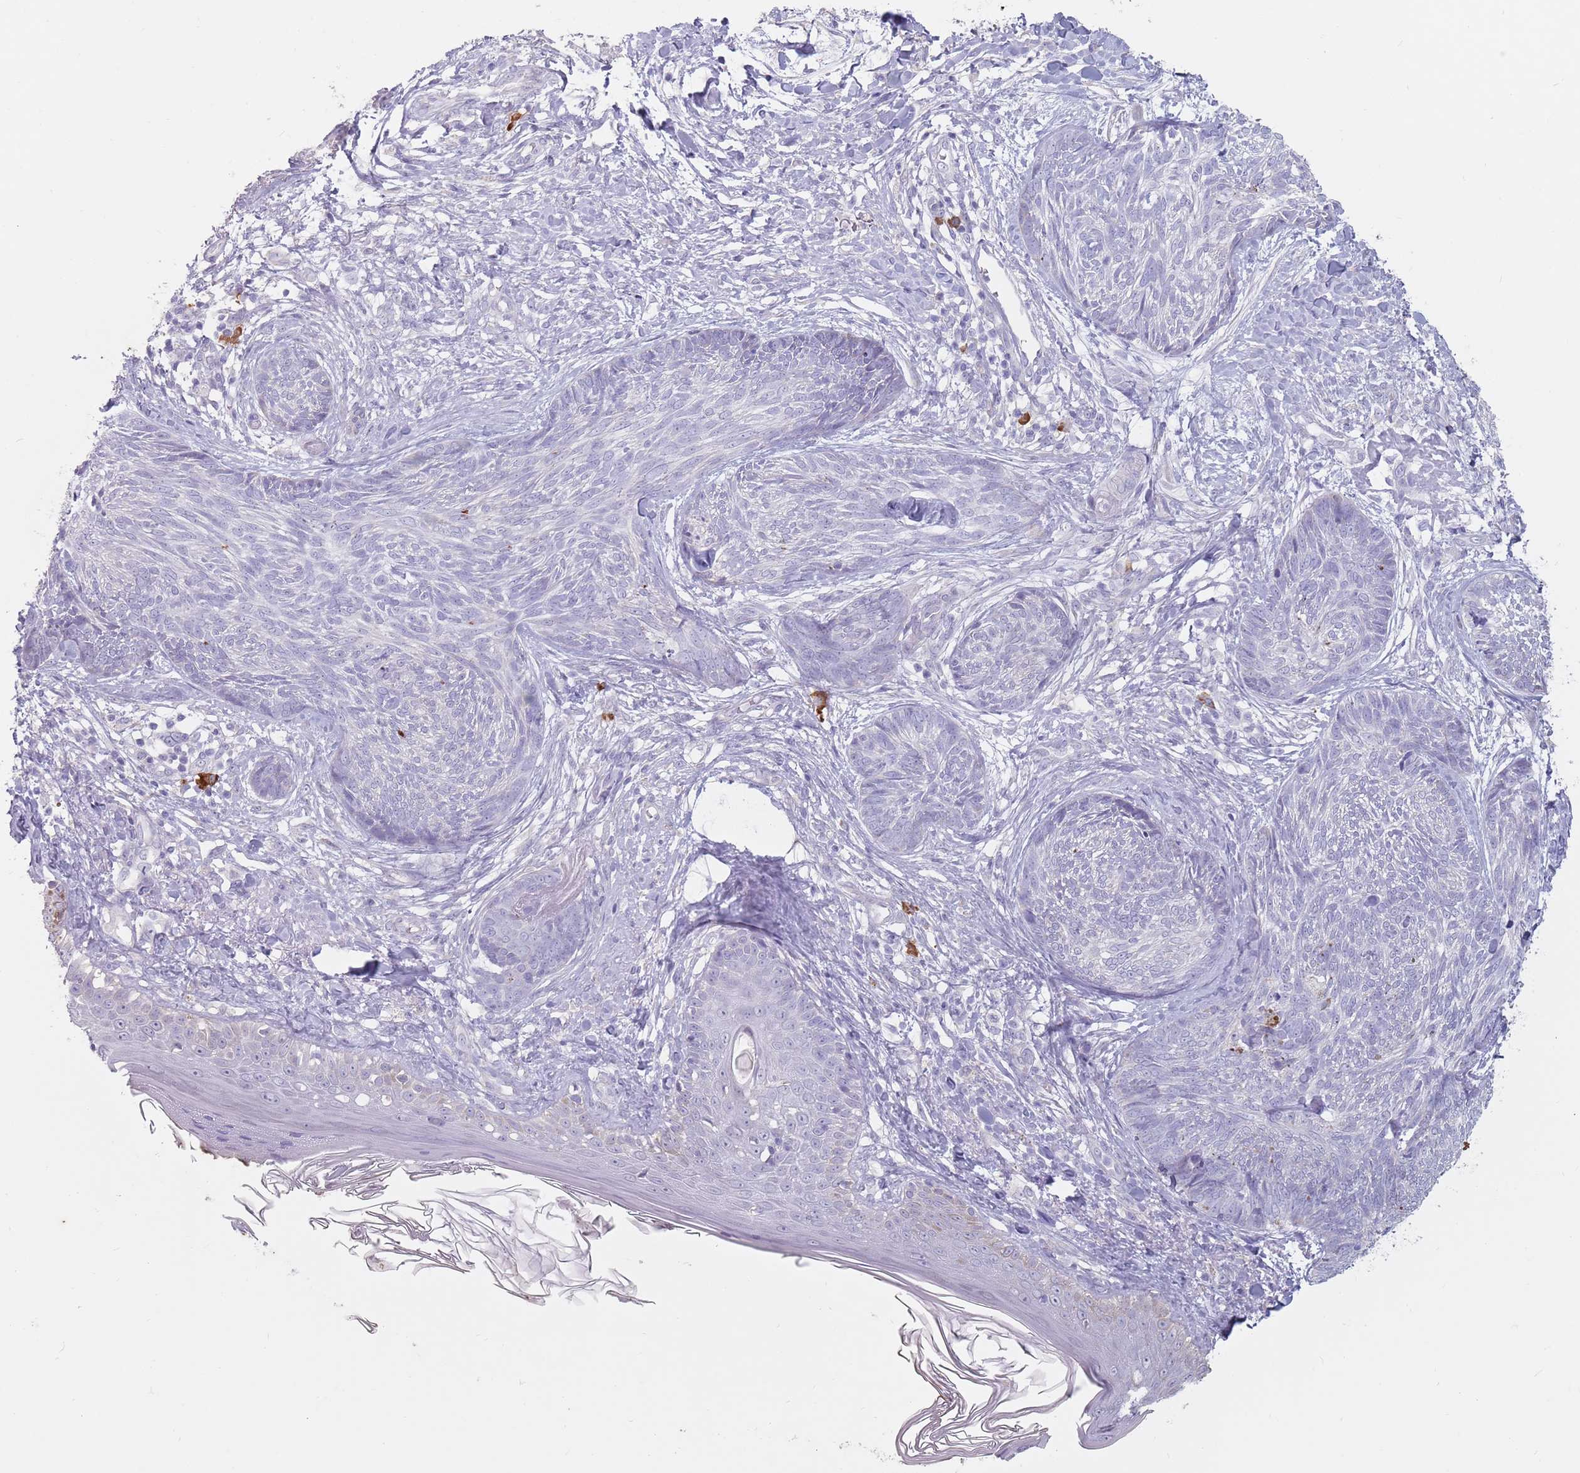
{"staining": {"intensity": "negative", "quantity": "none", "location": "none"}, "tissue": "skin cancer", "cell_type": "Tumor cells", "image_type": "cancer", "snomed": [{"axis": "morphology", "description": "Basal cell carcinoma"}, {"axis": "topography", "description": "Skin"}], "caption": "There is no significant staining in tumor cells of basal cell carcinoma (skin).", "gene": "DXO", "patient": {"sex": "male", "age": 73}}